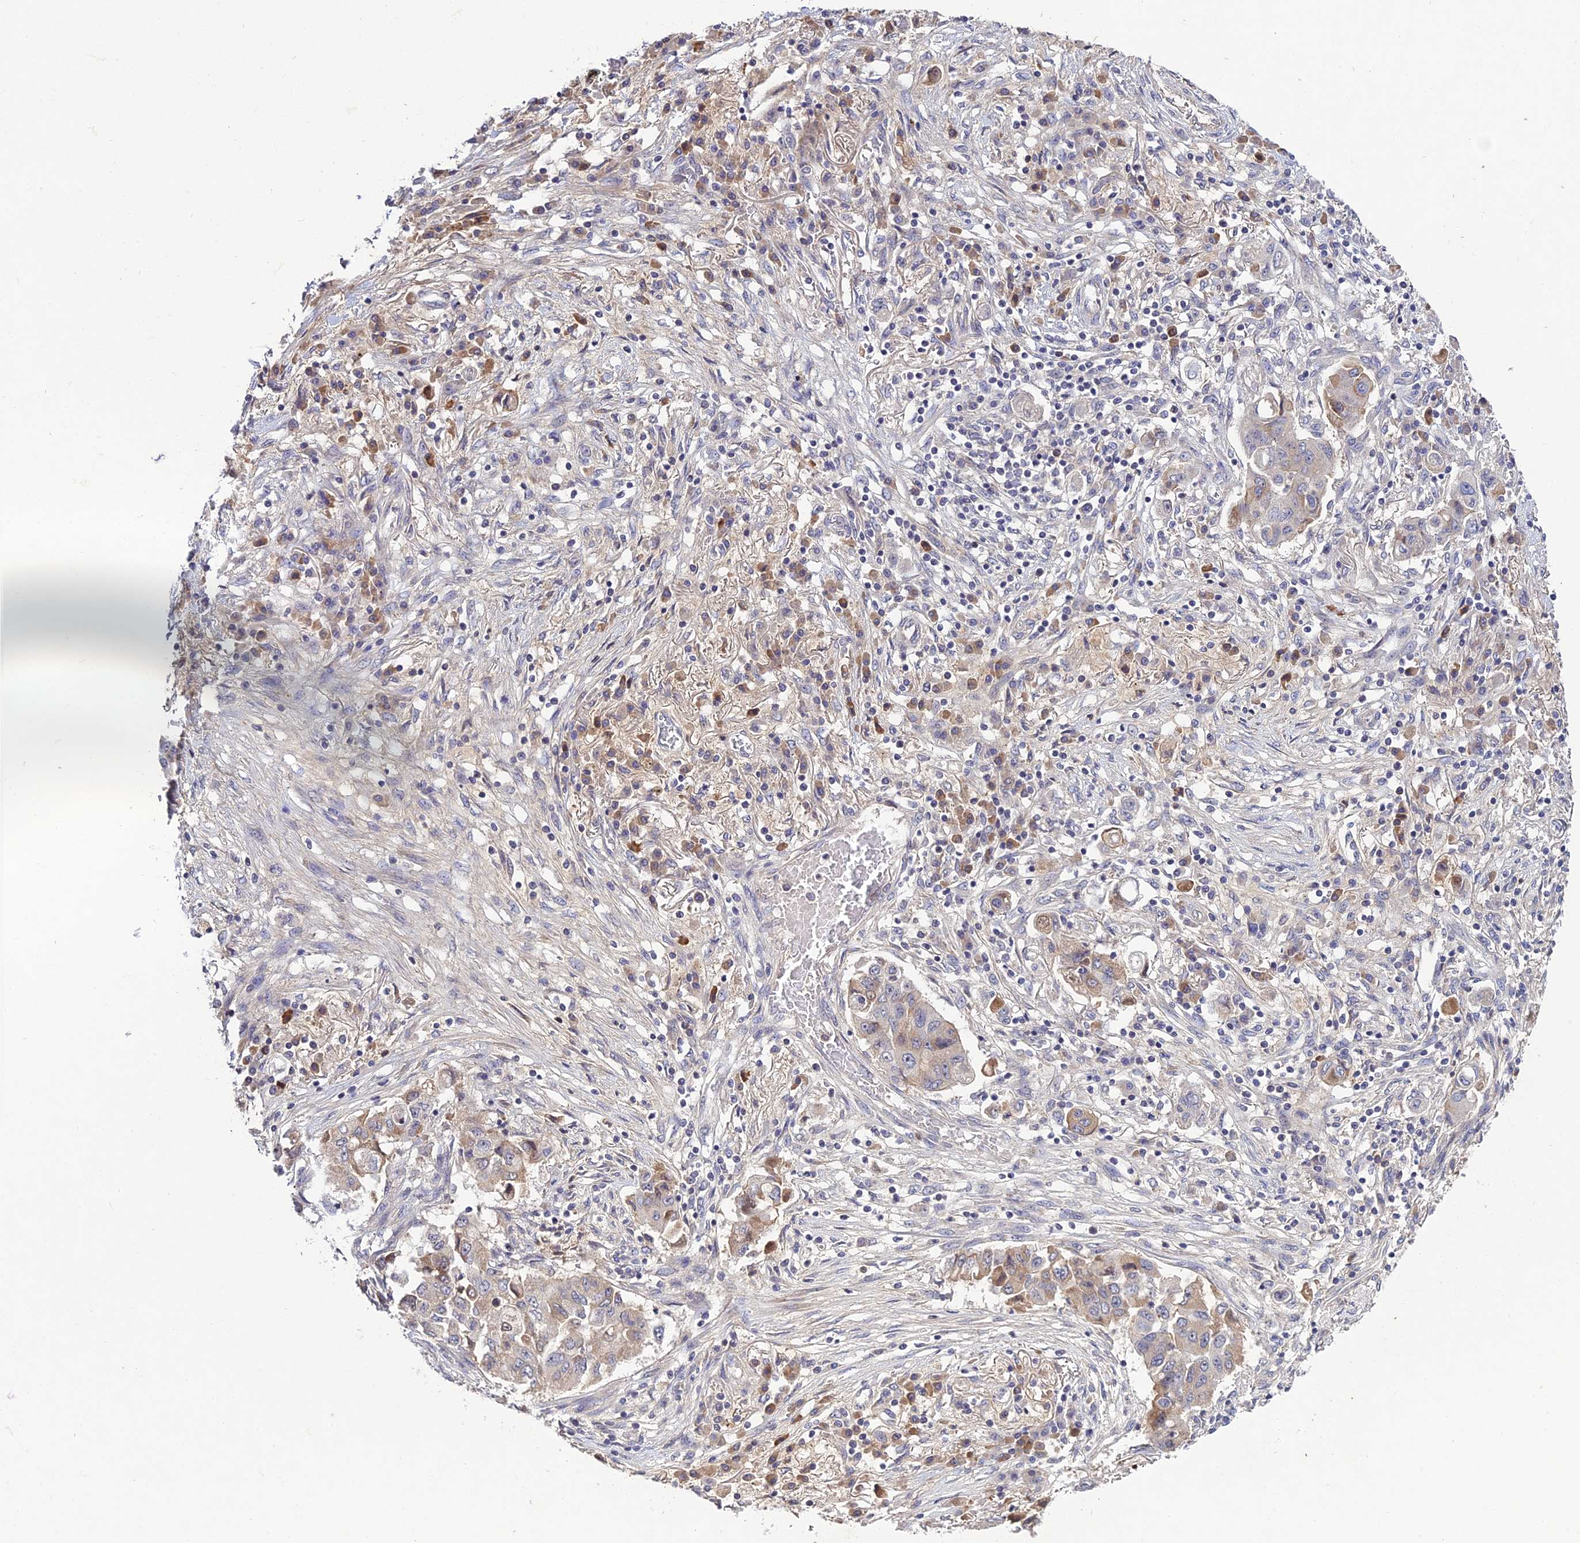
{"staining": {"intensity": "weak", "quantity": "<25%", "location": "cytoplasmic/membranous"}, "tissue": "lung cancer", "cell_type": "Tumor cells", "image_type": "cancer", "snomed": [{"axis": "morphology", "description": "Squamous cell carcinoma, NOS"}, {"axis": "topography", "description": "Lung"}], "caption": "Human squamous cell carcinoma (lung) stained for a protein using IHC shows no expression in tumor cells.", "gene": "CHST5", "patient": {"sex": "male", "age": 74}}